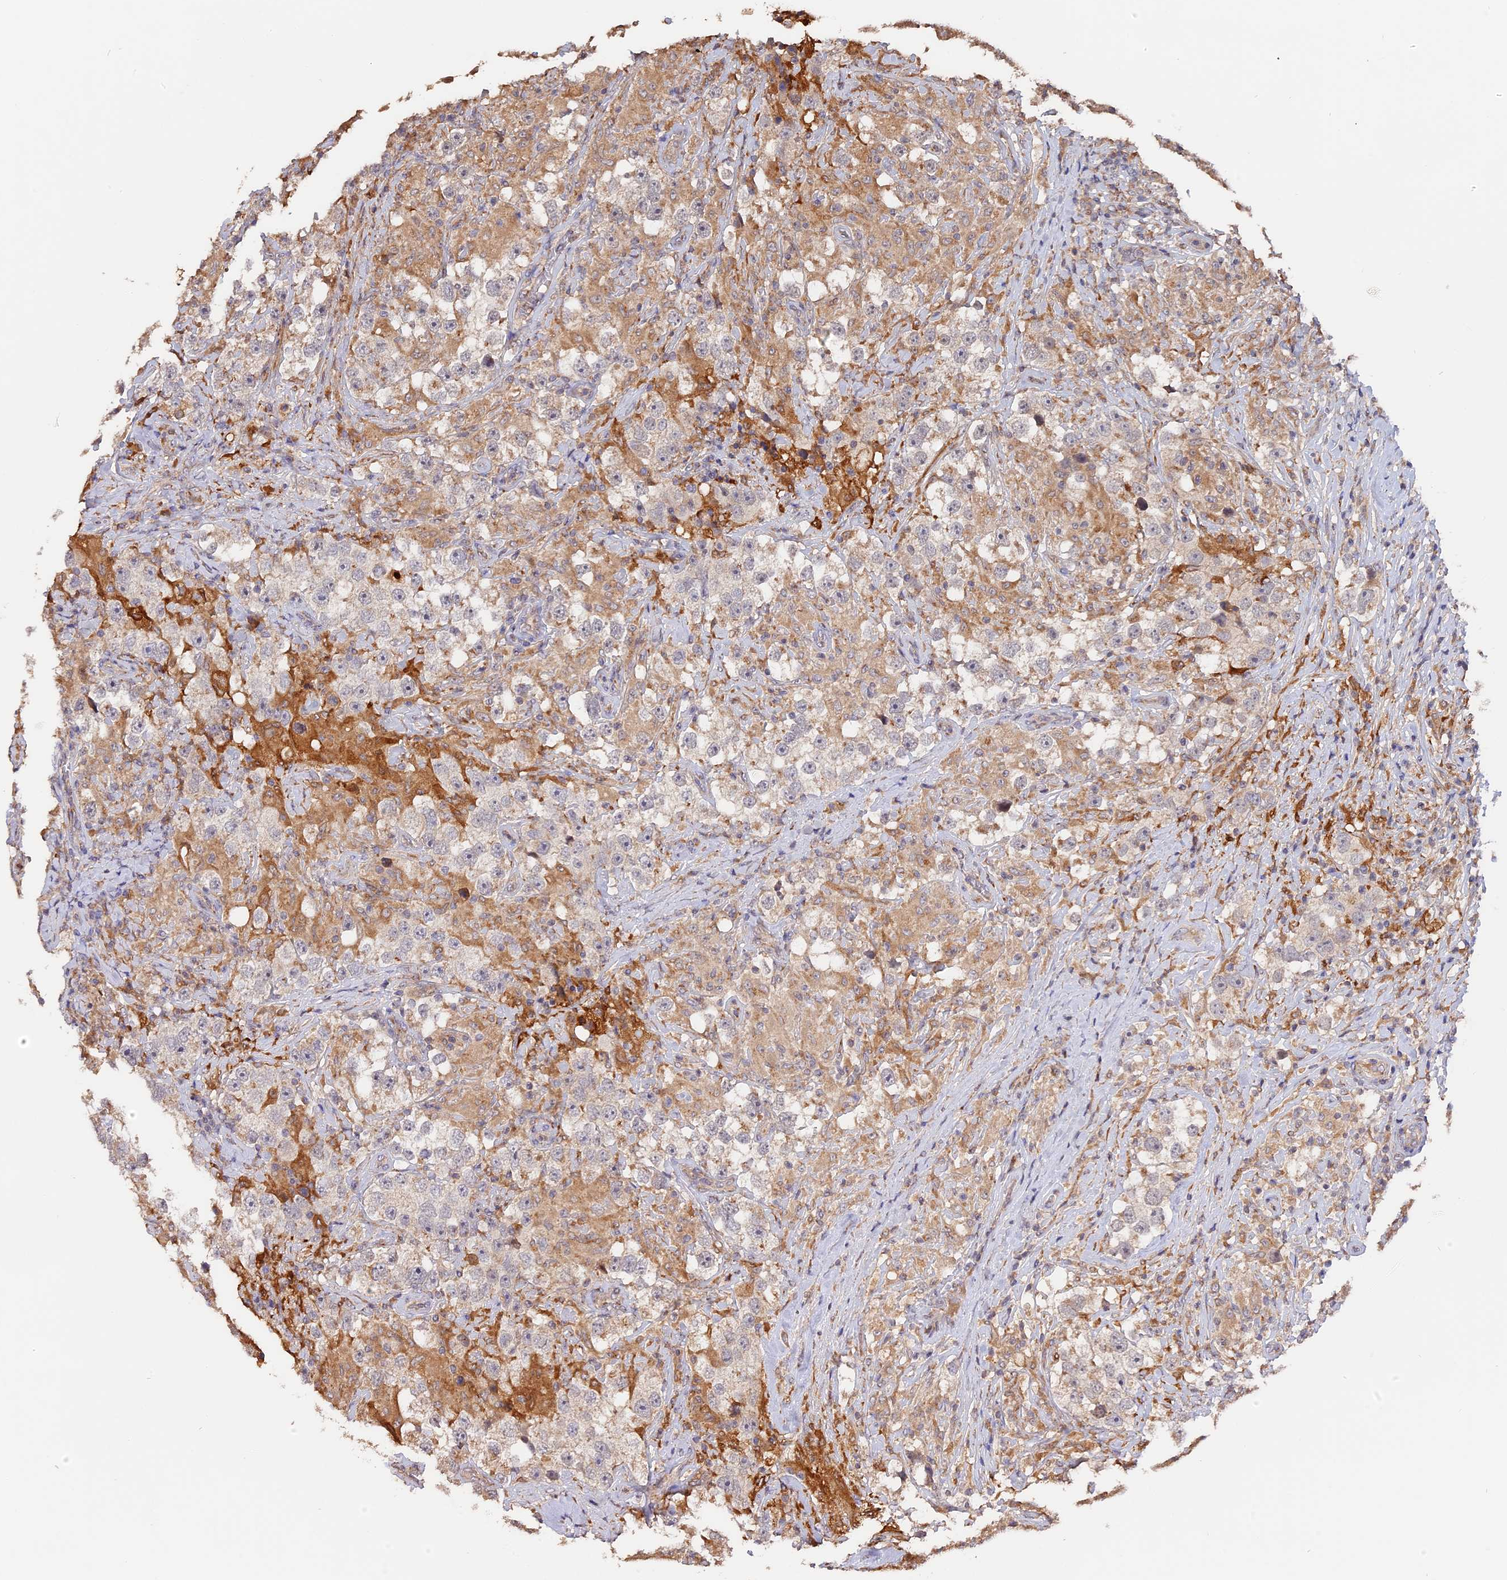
{"staining": {"intensity": "weak", "quantity": "25%-75%", "location": "cytoplasmic/membranous"}, "tissue": "testis cancer", "cell_type": "Tumor cells", "image_type": "cancer", "snomed": [{"axis": "morphology", "description": "Seminoma, NOS"}, {"axis": "topography", "description": "Testis"}], "caption": "Protein positivity by immunohistochemistry demonstrates weak cytoplasmic/membranous expression in approximately 25%-75% of tumor cells in testis cancer.", "gene": "TANGO6", "patient": {"sex": "male", "age": 46}}